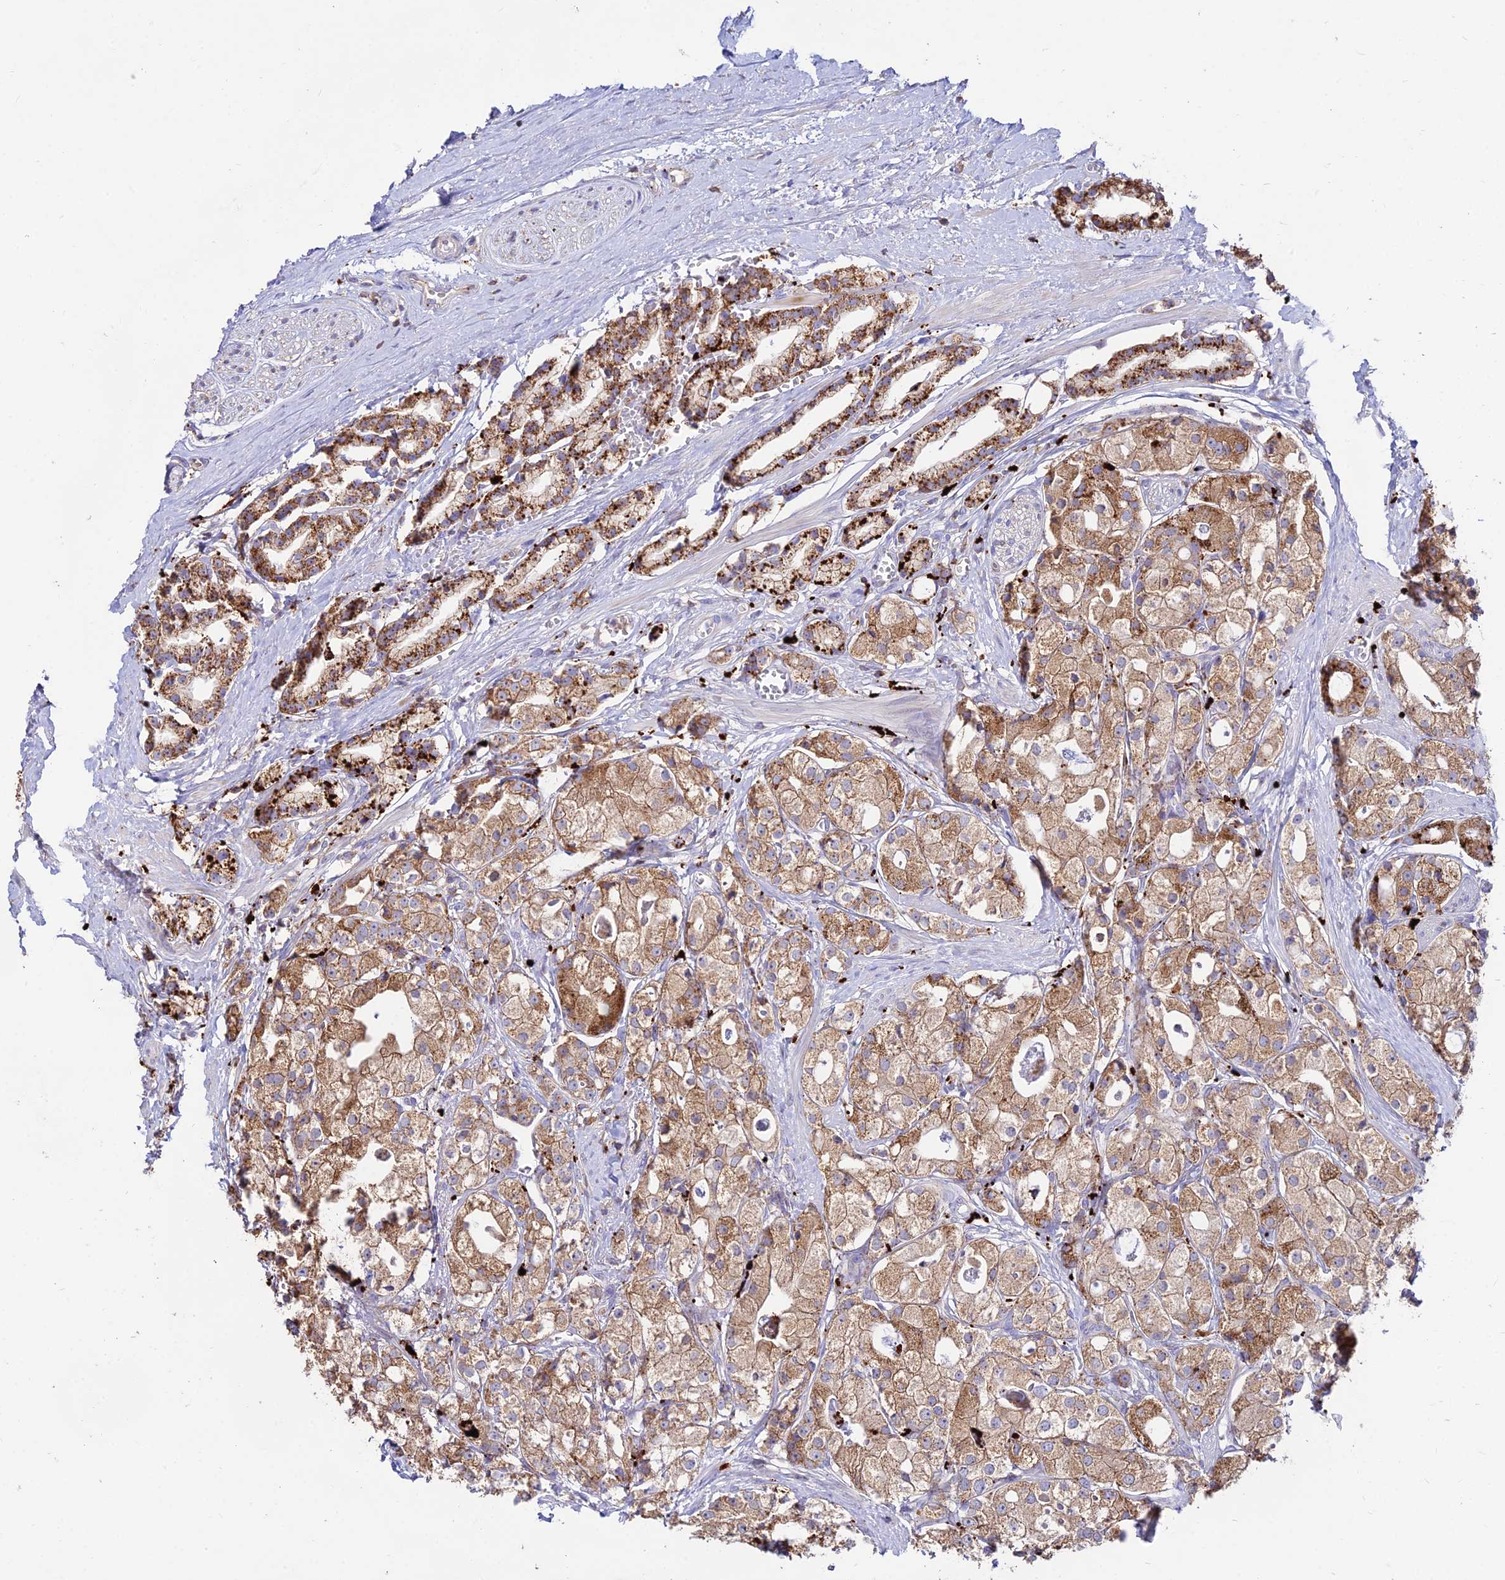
{"staining": {"intensity": "strong", "quantity": ">75%", "location": "cytoplasmic/membranous"}, "tissue": "prostate cancer", "cell_type": "Tumor cells", "image_type": "cancer", "snomed": [{"axis": "morphology", "description": "Adenocarcinoma, High grade"}, {"axis": "topography", "description": "Prostate"}], "caption": "DAB (3,3'-diaminobenzidine) immunohistochemical staining of human high-grade adenocarcinoma (prostate) shows strong cytoplasmic/membranous protein staining in approximately >75% of tumor cells.", "gene": "PNLIPRP3", "patient": {"sex": "male", "age": 71}}